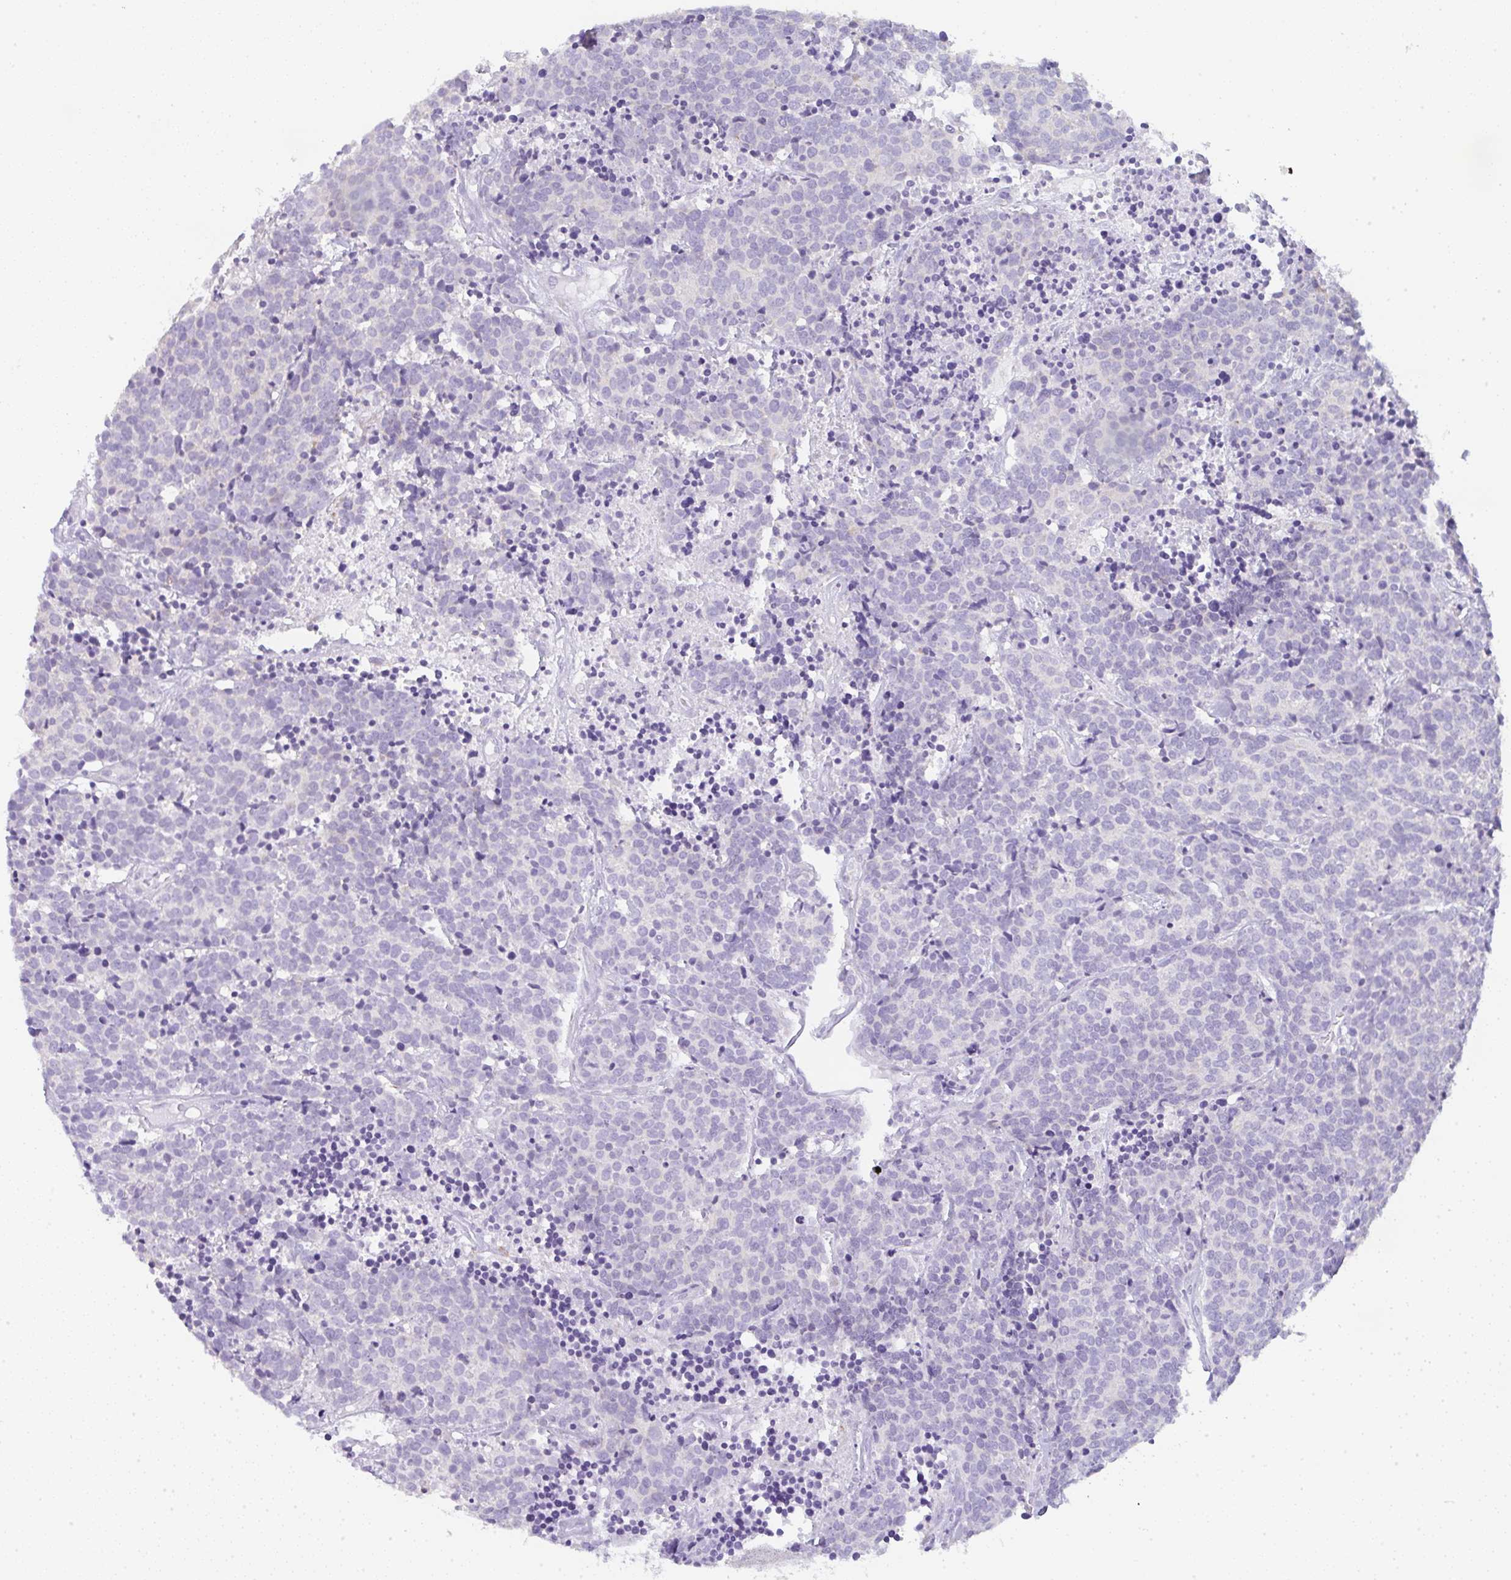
{"staining": {"intensity": "negative", "quantity": "none", "location": "none"}, "tissue": "carcinoid", "cell_type": "Tumor cells", "image_type": "cancer", "snomed": [{"axis": "morphology", "description": "Carcinoid, malignant, NOS"}, {"axis": "topography", "description": "Skin"}], "caption": "A micrograph of human carcinoid (malignant) is negative for staining in tumor cells.", "gene": "LPAR4", "patient": {"sex": "female", "age": 79}}